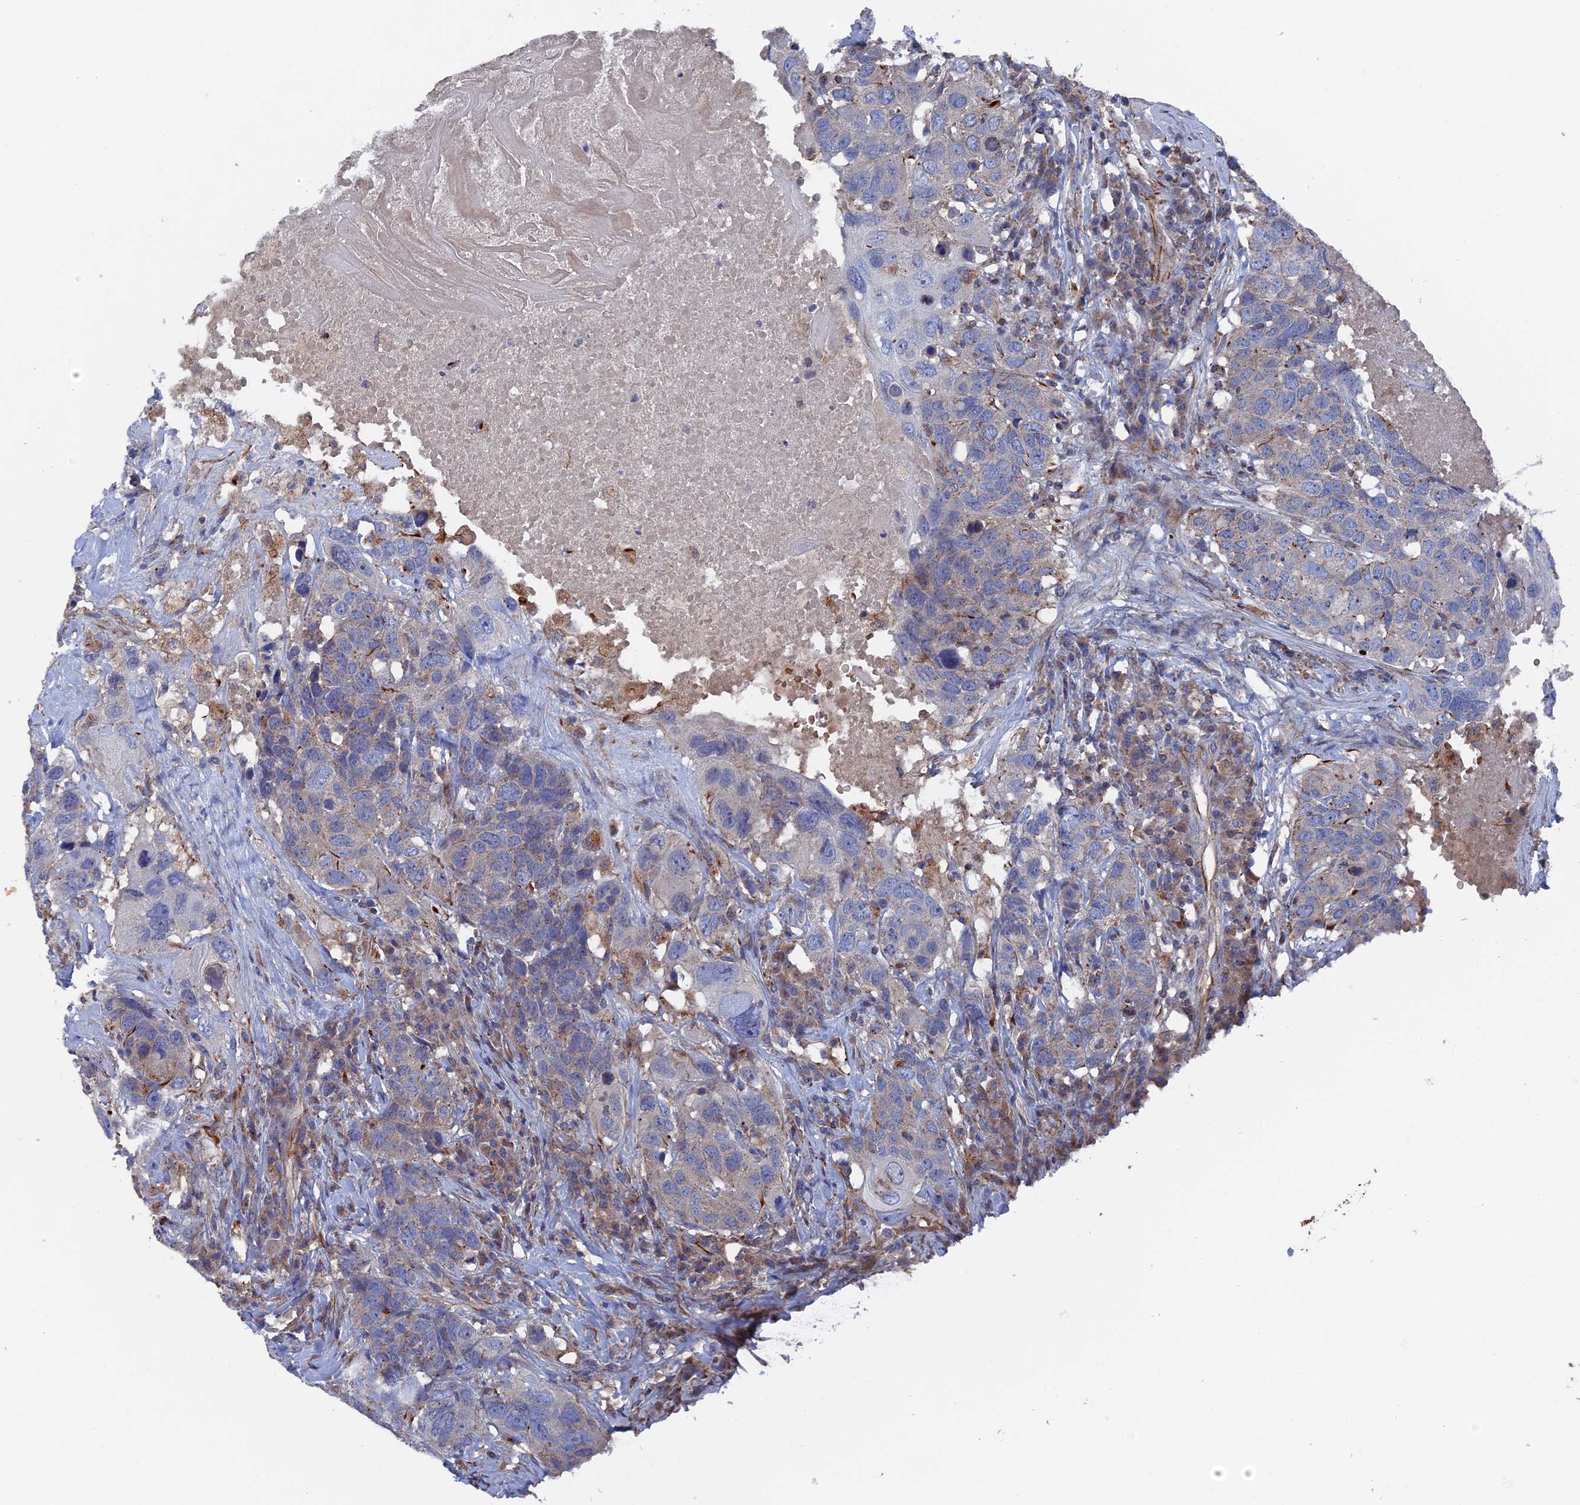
{"staining": {"intensity": "weak", "quantity": "25%-75%", "location": "cytoplasmic/membranous"}, "tissue": "head and neck cancer", "cell_type": "Tumor cells", "image_type": "cancer", "snomed": [{"axis": "morphology", "description": "Squamous cell carcinoma, NOS"}, {"axis": "topography", "description": "Head-Neck"}], "caption": "An immunohistochemistry micrograph of neoplastic tissue is shown. Protein staining in brown shows weak cytoplasmic/membranous positivity in head and neck cancer within tumor cells.", "gene": "SMG9", "patient": {"sex": "male", "age": 66}}